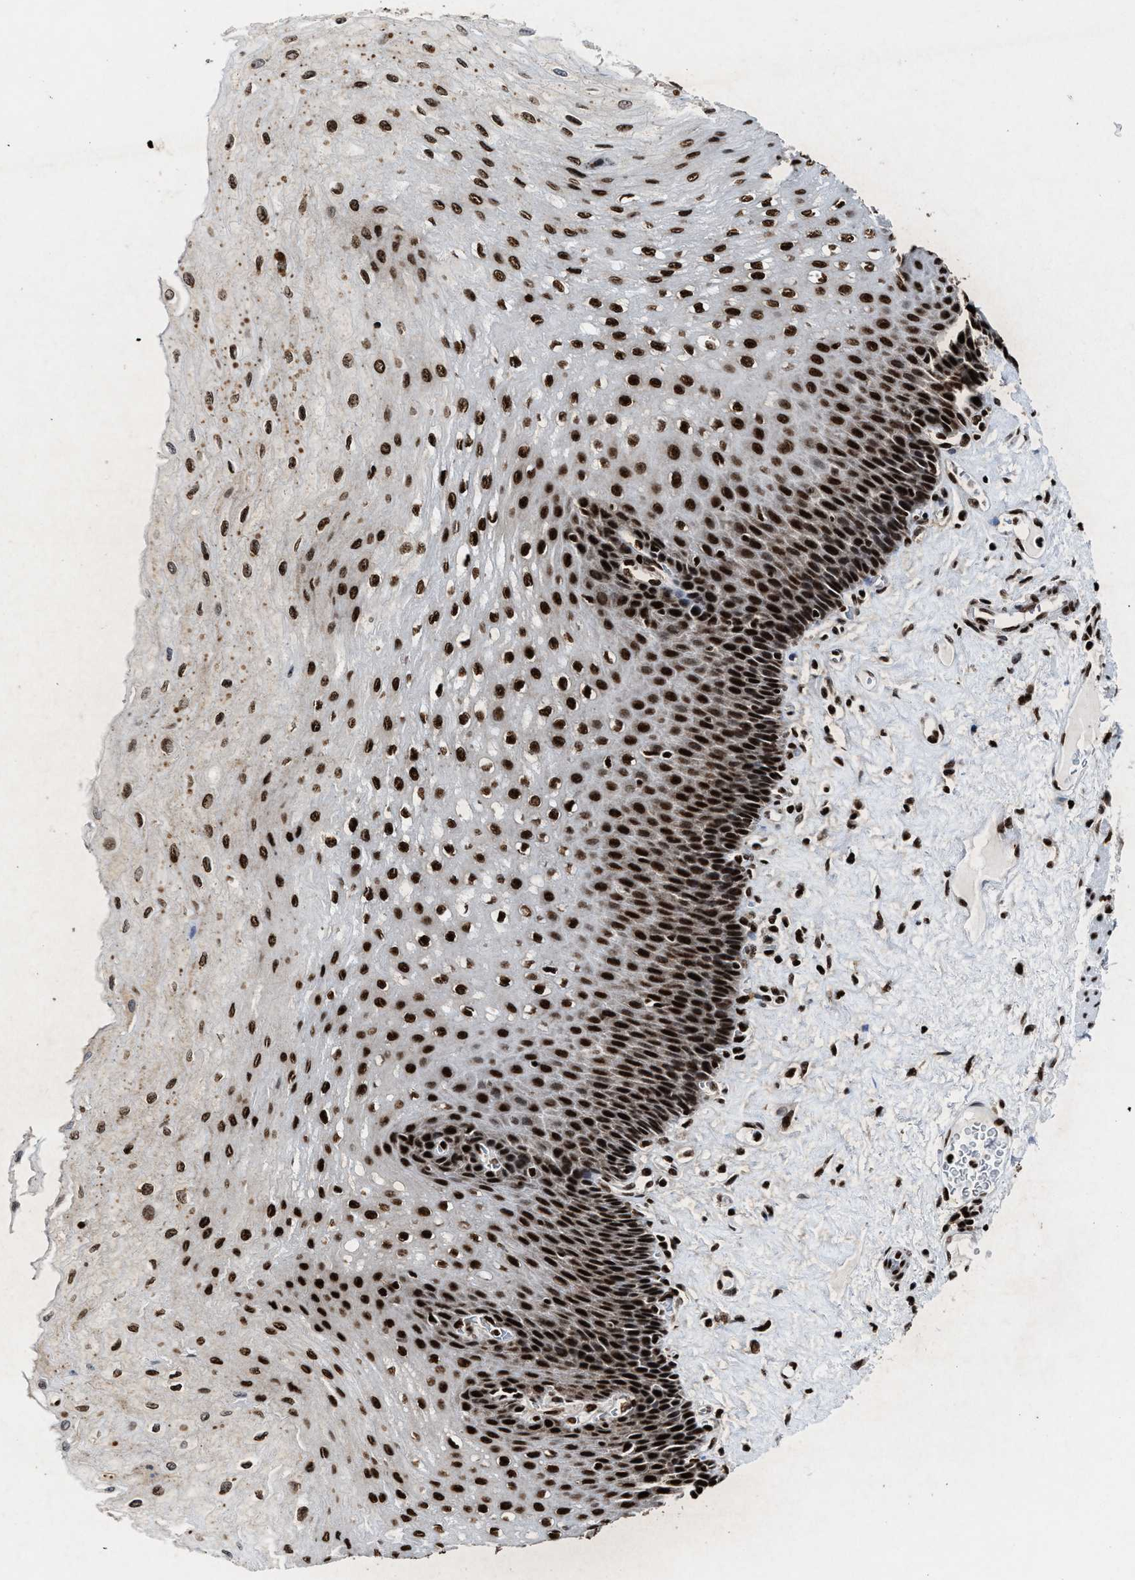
{"staining": {"intensity": "strong", "quantity": ">75%", "location": "nuclear"}, "tissue": "esophagus", "cell_type": "Squamous epithelial cells", "image_type": "normal", "snomed": [{"axis": "morphology", "description": "Normal tissue, NOS"}, {"axis": "topography", "description": "Esophagus"}], "caption": "This image exhibits unremarkable esophagus stained with immunohistochemistry to label a protein in brown. The nuclear of squamous epithelial cells show strong positivity for the protein. Nuclei are counter-stained blue.", "gene": "ALYREF", "patient": {"sex": "female", "age": 72}}